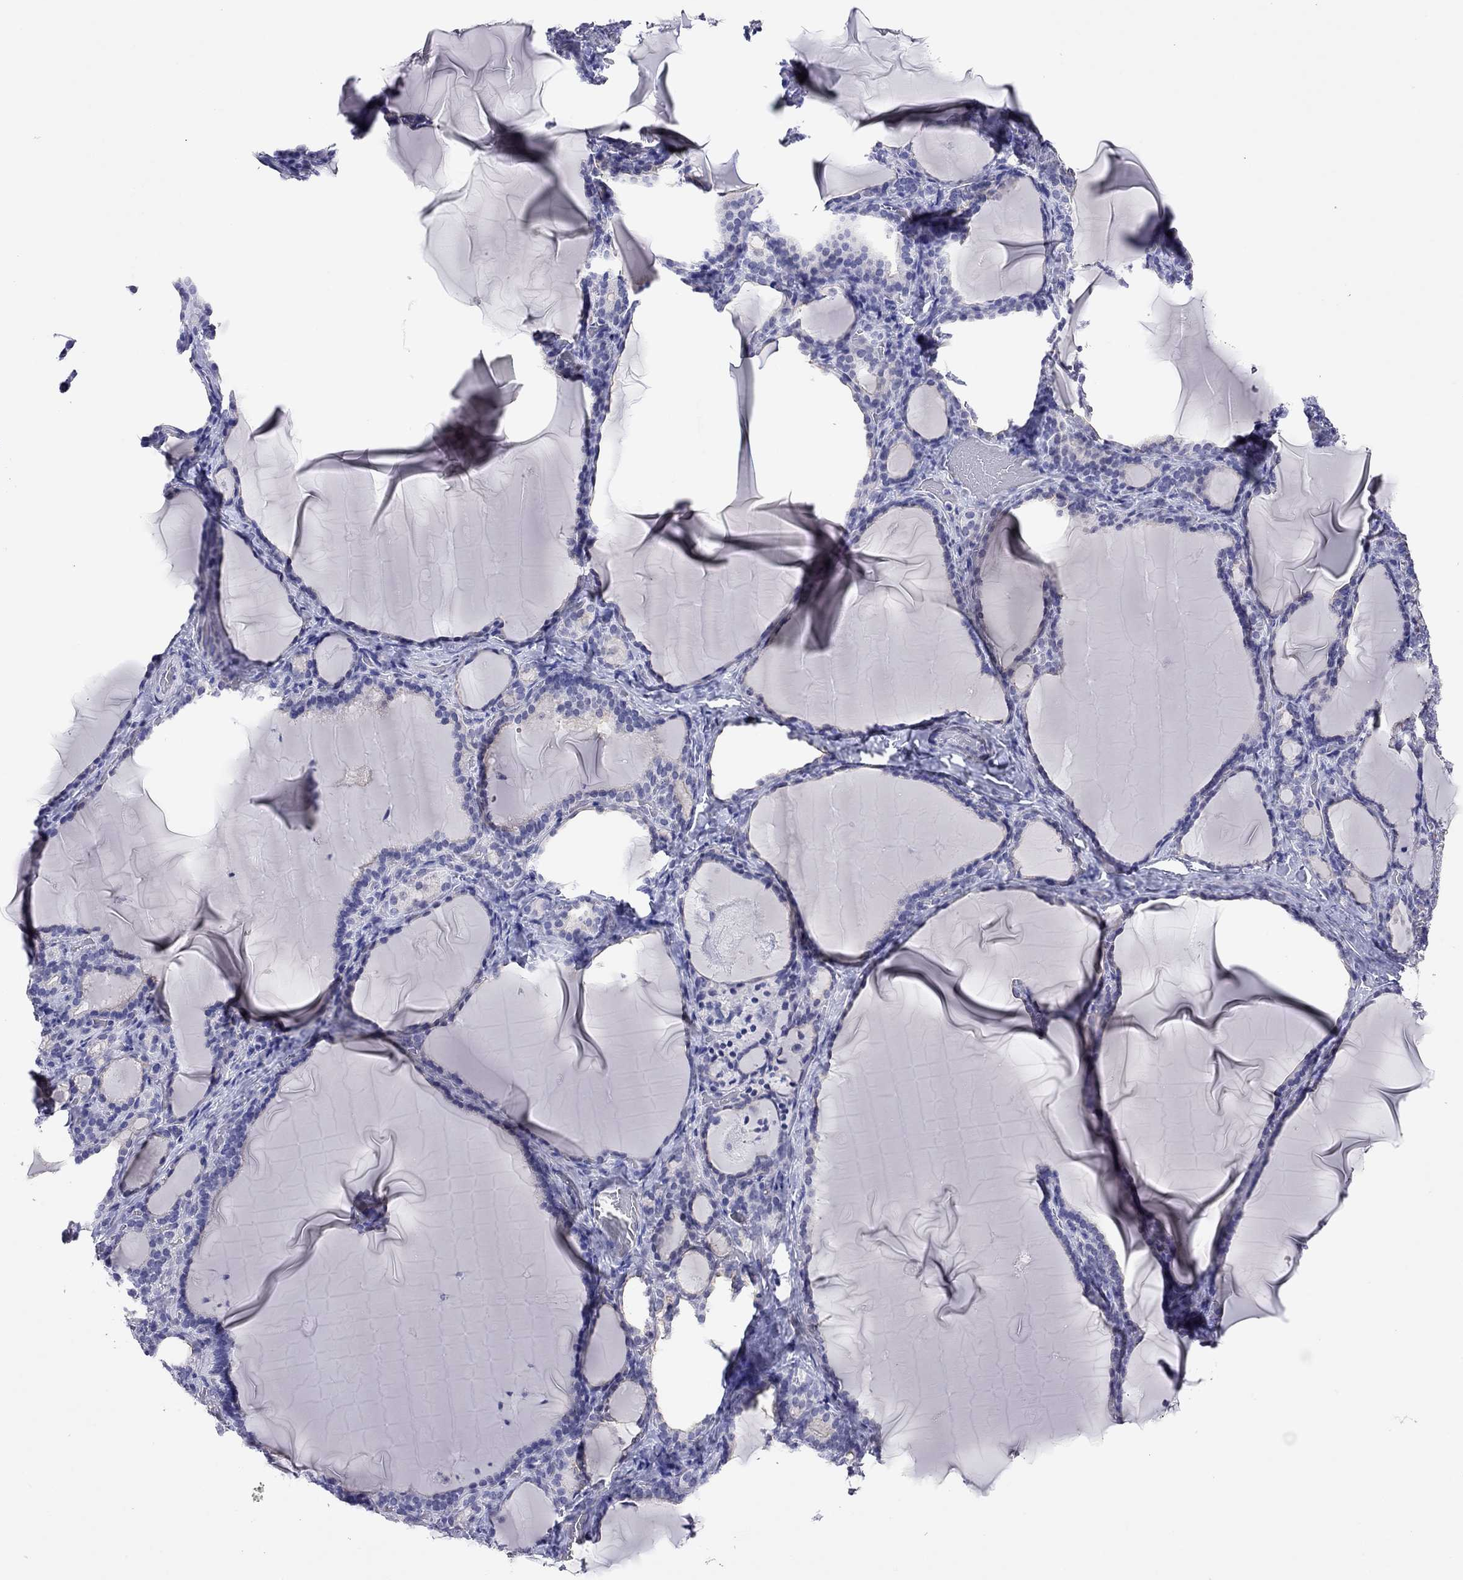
{"staining": {"intensity": "negative", "quantity": "none", "location": "none"}, "tissue": "thyroid gland", "cell_type": "Glandular cells", "image_type": "normal", "snomed": [{"axis": "morphology", "description": "Normal tissue, NOS"}, {"axis": "morphology", "description": "Hyperplasia, NOS"}, {"axis": "topography", "description": "Thyroid gland"}], "caption": "Immunohistochemistry (IHC) image of benign thyroid gland: human thyroid gland stained with DAB (3,3'-diaminobenzidine) displays no significant protein staining in glandular cells.", "gene": "MYMX", "patient": {"sex": "female", "age": 27}}